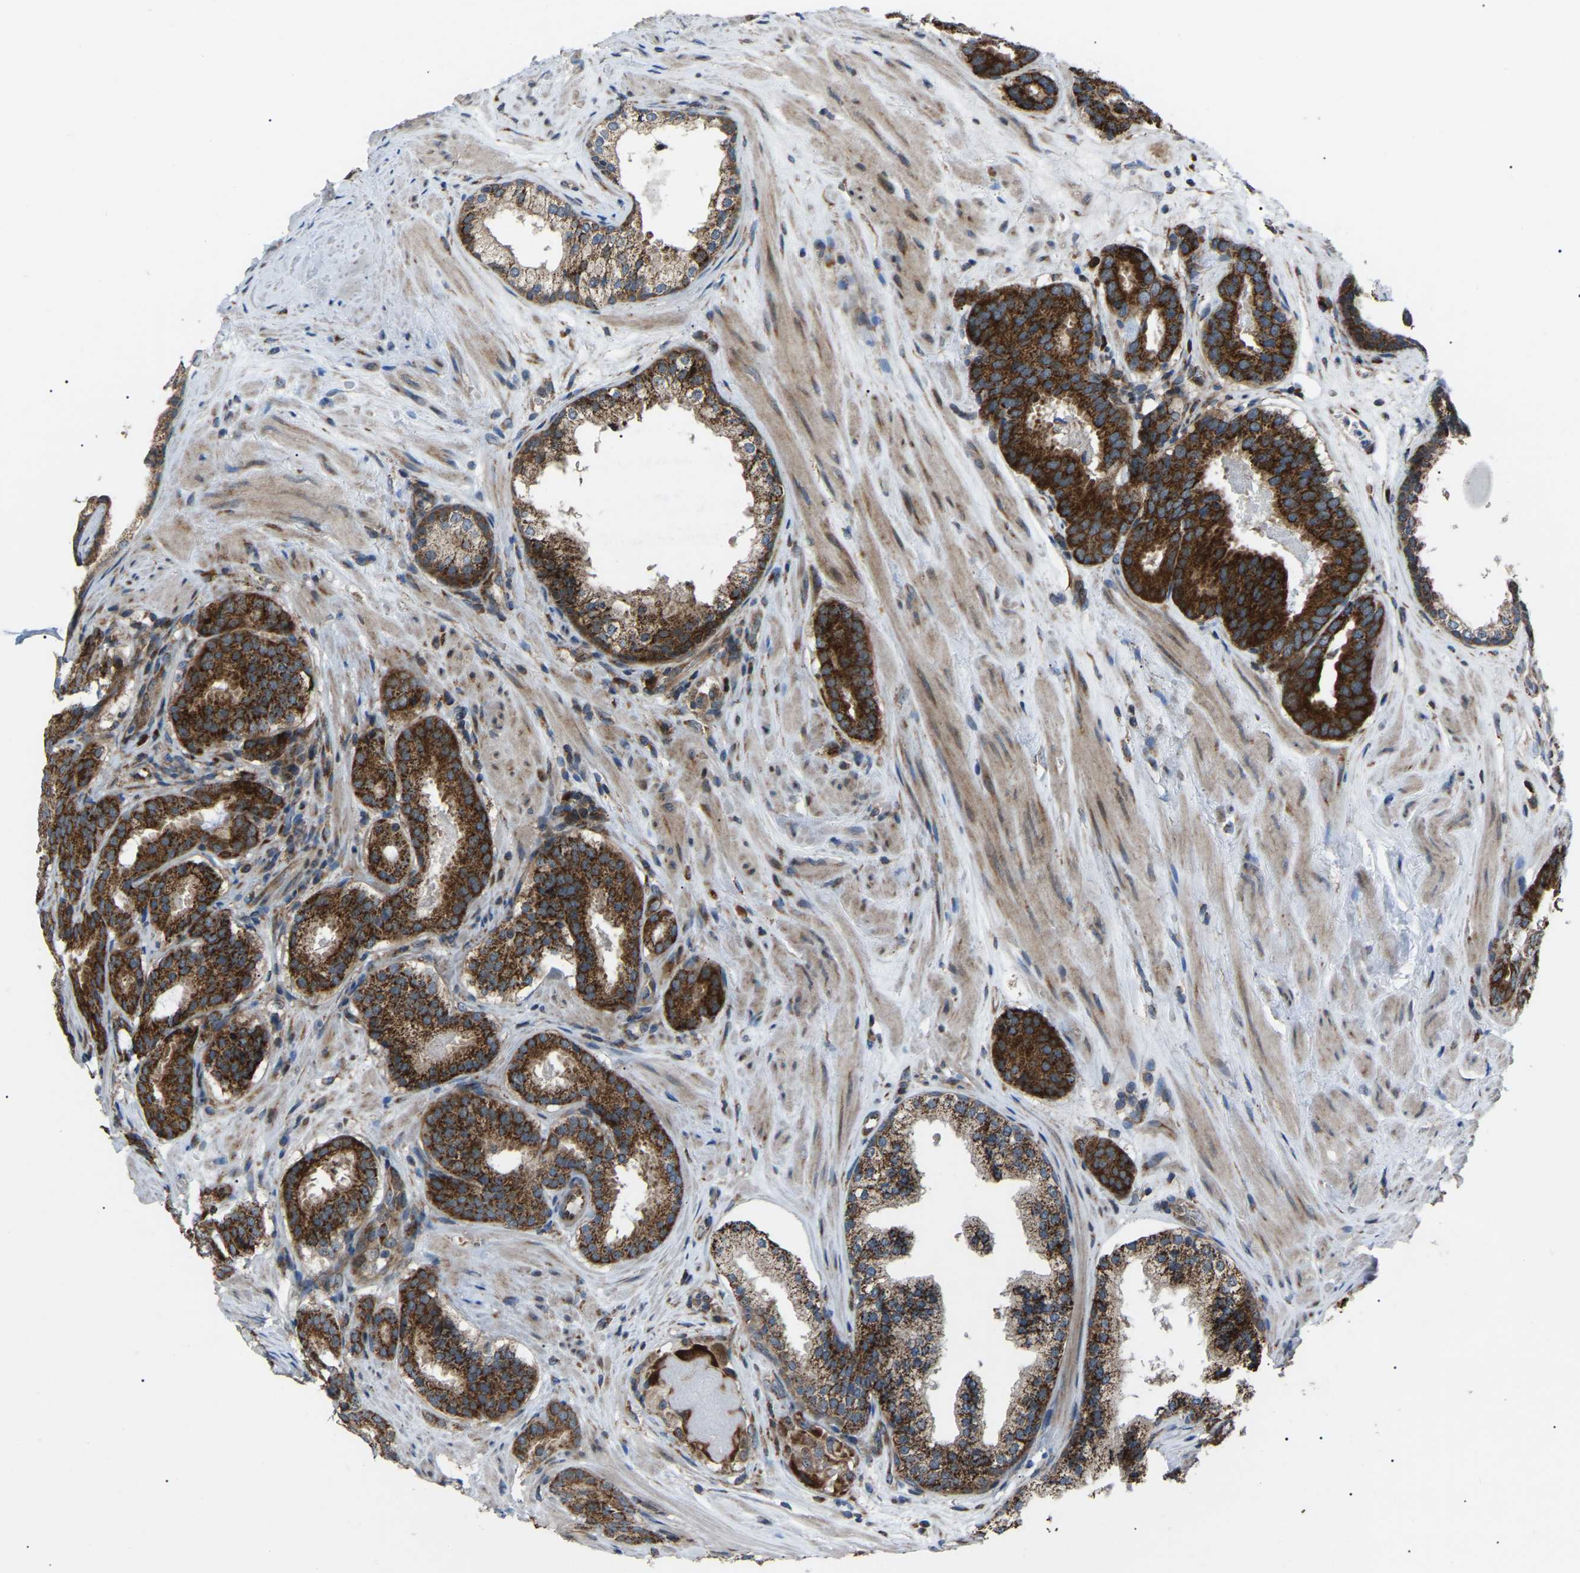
{"staining": {"intensity": "strong", "quantity": ">75%", "location": "cytoplasmic/membranous"}, "tissue": "prostate cancer", "cell_type": "Tumor cells", "image_type": "cancer", "snomed": [{"axis": "morphology", "description": "Adenocarcinoma, Low grade"}, {"axis": "topography", "description": "Prostate"}], "caption": "Prostate low-grade adenocarcinoma tissue reveals strong cytoplasmic/membranous positivity in about >75% of tumor cells, visualized by immunohistochemistry.", "gene": "AGO2", "patient": {"sex": "male", "age": 69}}